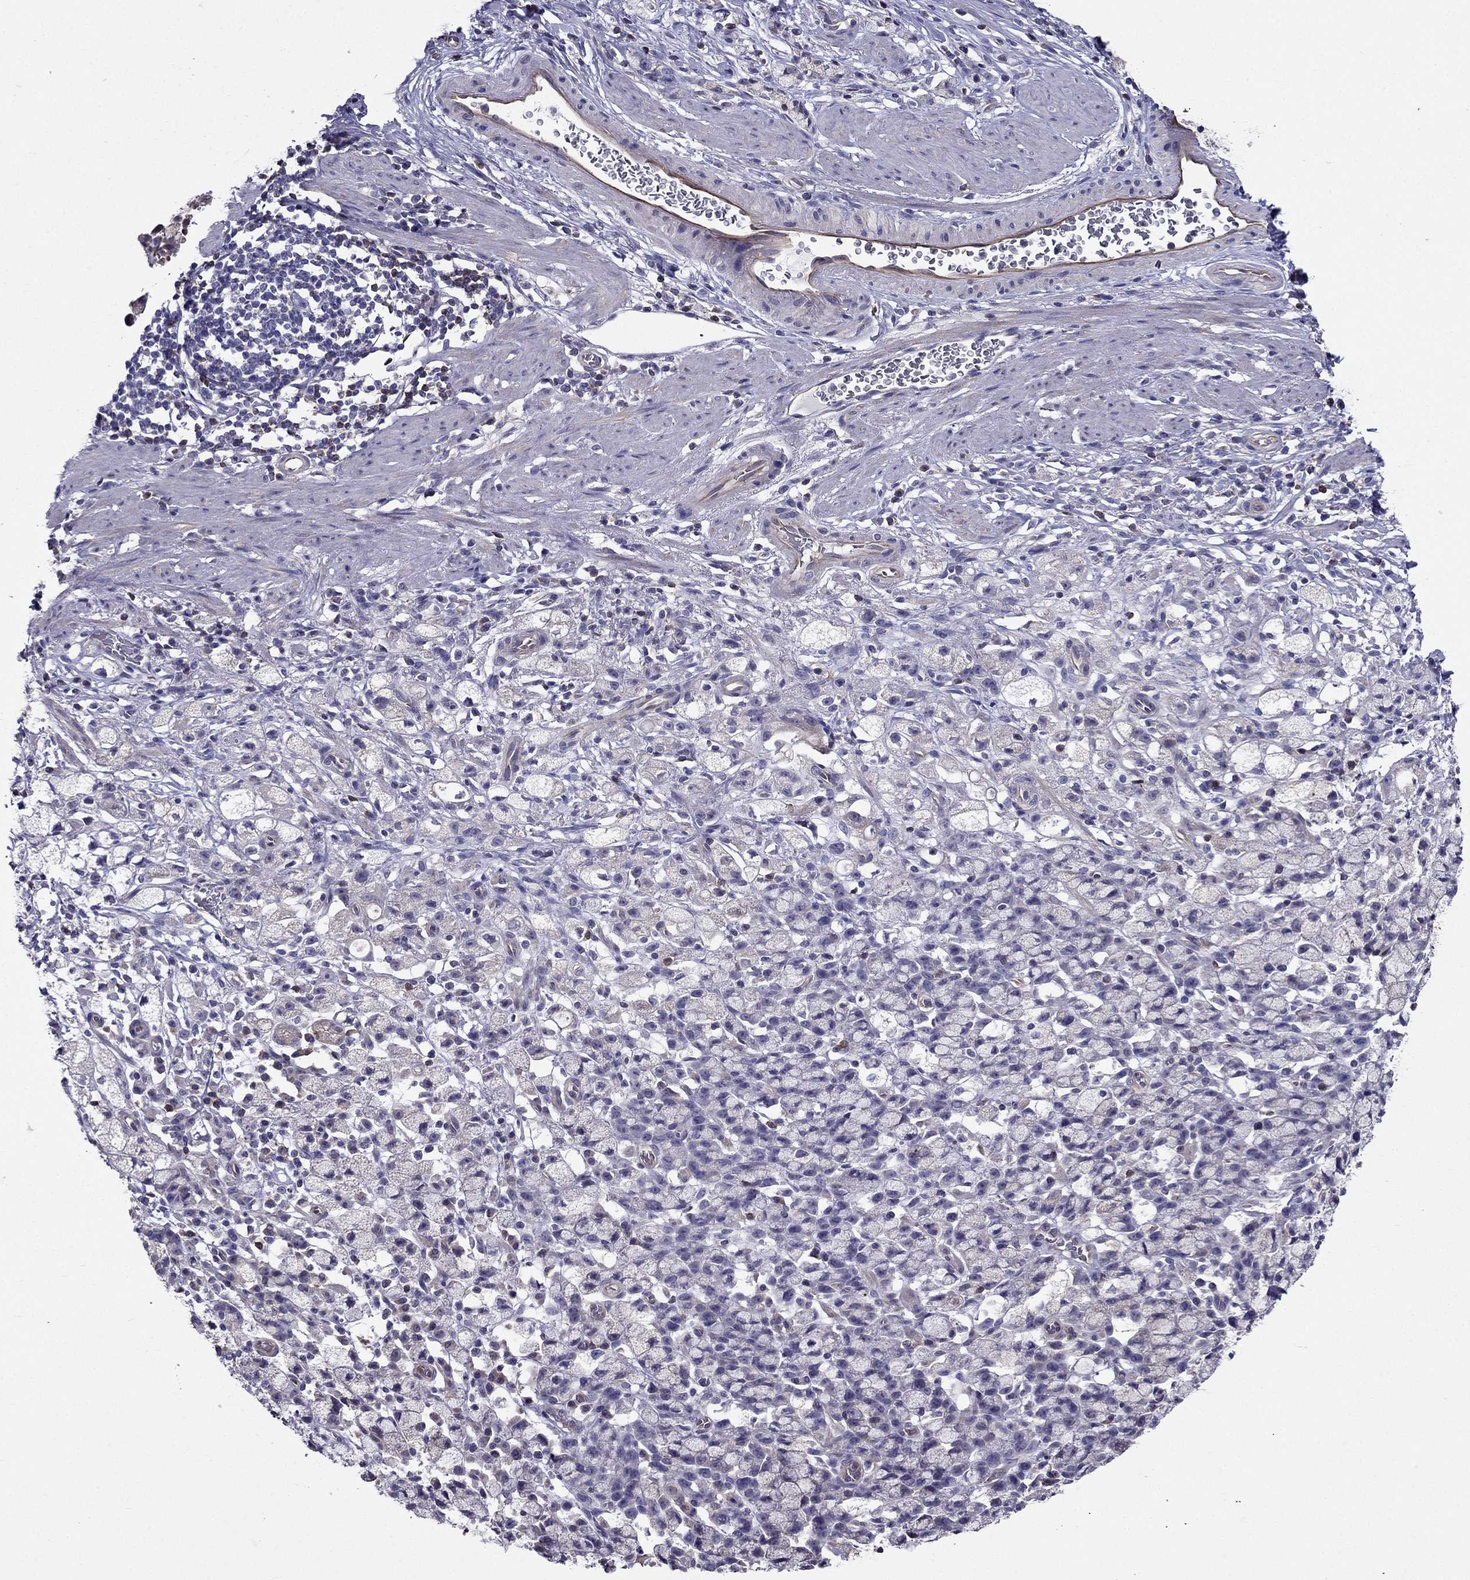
{"staining": {"intensity": "negative", "quantity": "none", "location": "none"}, "tissue": "stomach cancer", "cell_type": "Tumor cells", "image_type": "cancer", "snomed": [{"axis": "morphology", "description": "Adenocarcinoma, NOS"}, {"axis": "topography", "description": "Stomach"}], "caption": "Human stomach adenocarcinoma stained for a protein using IHC displays no expression in tumor cells.", "gene": "AAK1", "patient": {"sex": "male", "age": 58}}